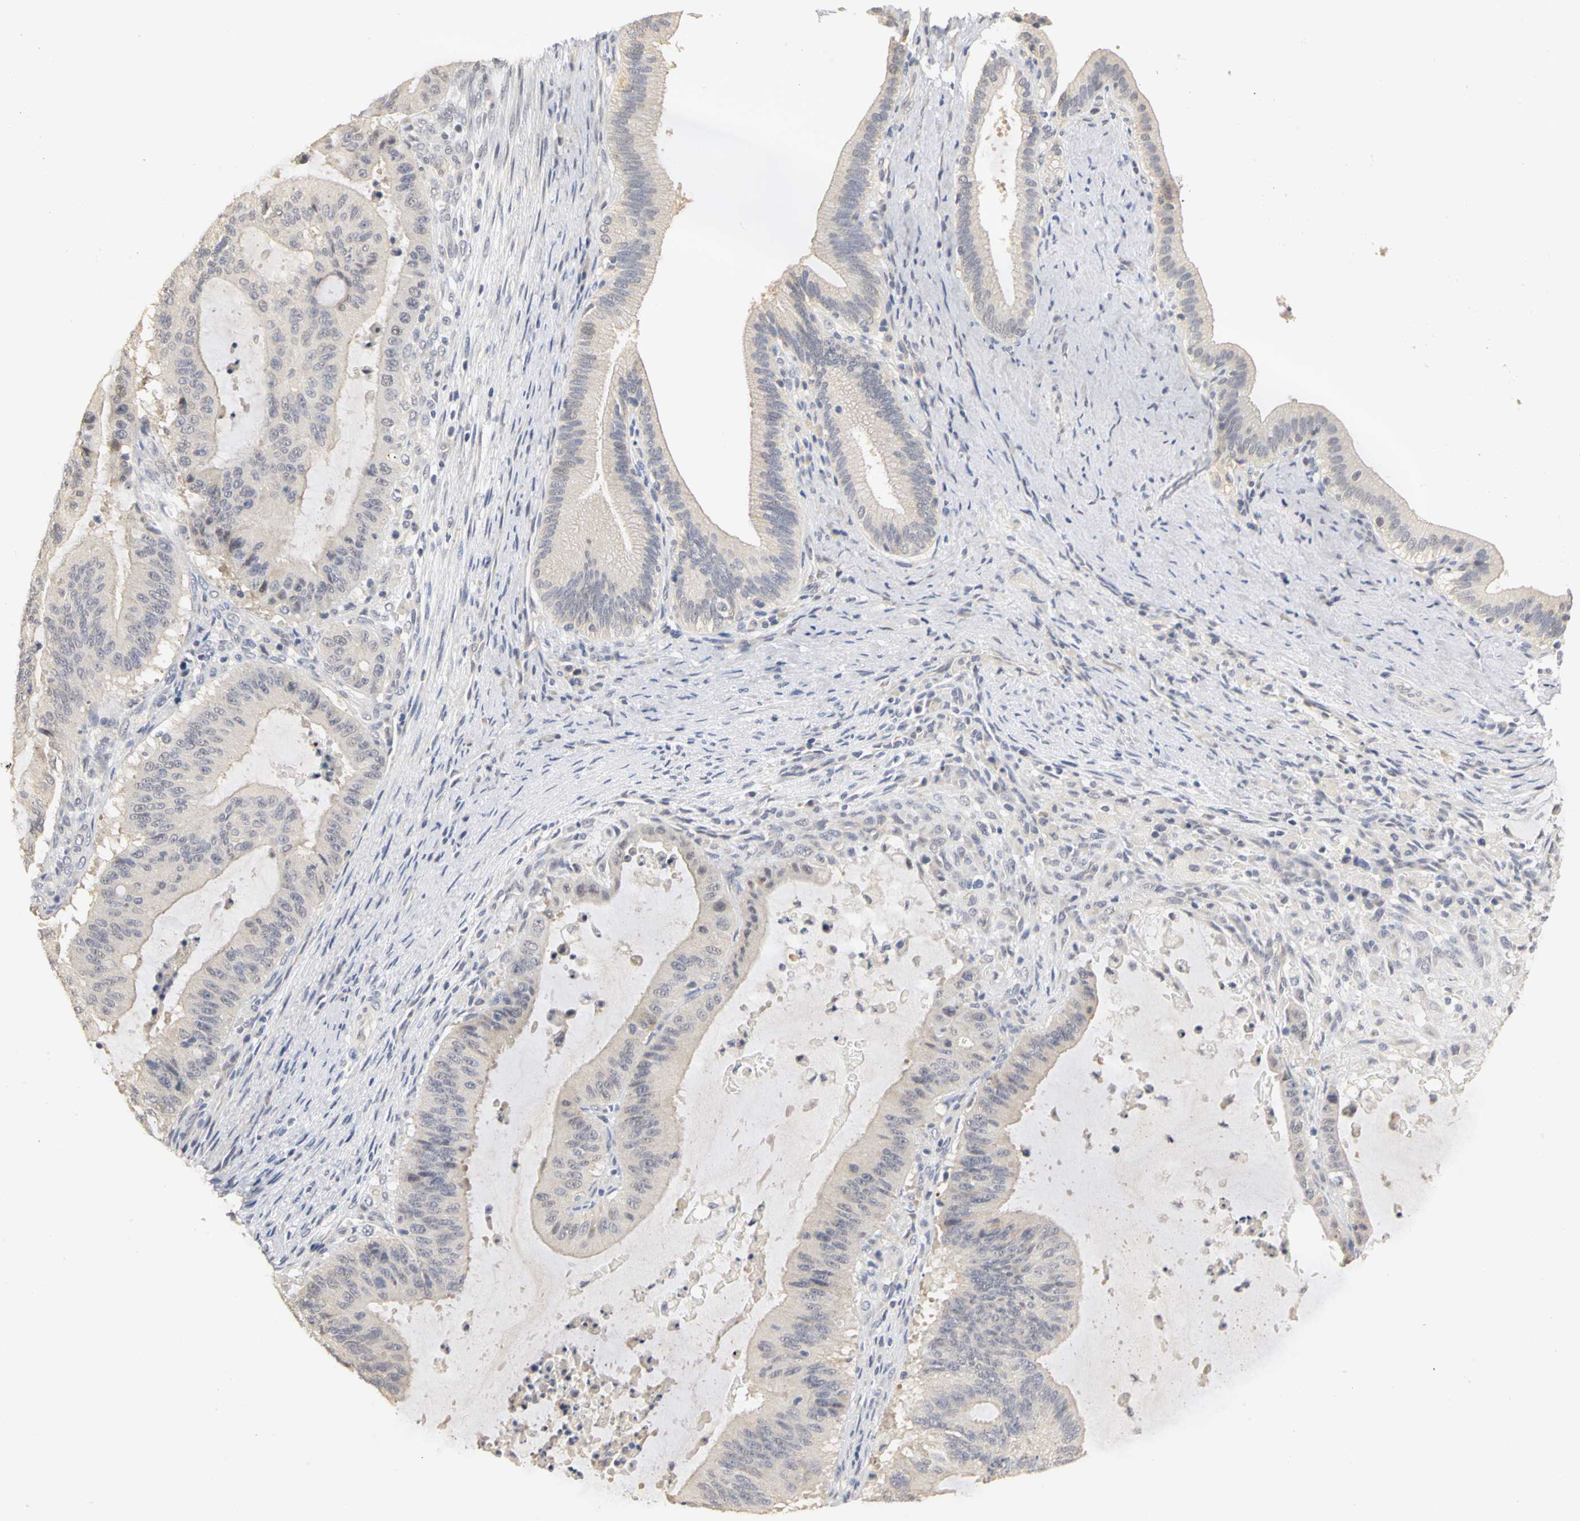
{"staining": {"intensity": "negative", "quantity": "none", "location": "none"}, "tissue": "liver cancer", "cell_type": "Tumor cells", "image_type": "cancer", "snomed": [{"axis": "morphology", "description": "Cholangiocarcinoma"}, {"axis": "topography", "description": "Liver"}], "caption": "Cholangiocarcinoma (liver) stained for a protein using immunohistochemistry (IHC) demonstrates no positivity tumor cells.", "gene": "PGR", "patient": {"sex": "female", "age": 73}}